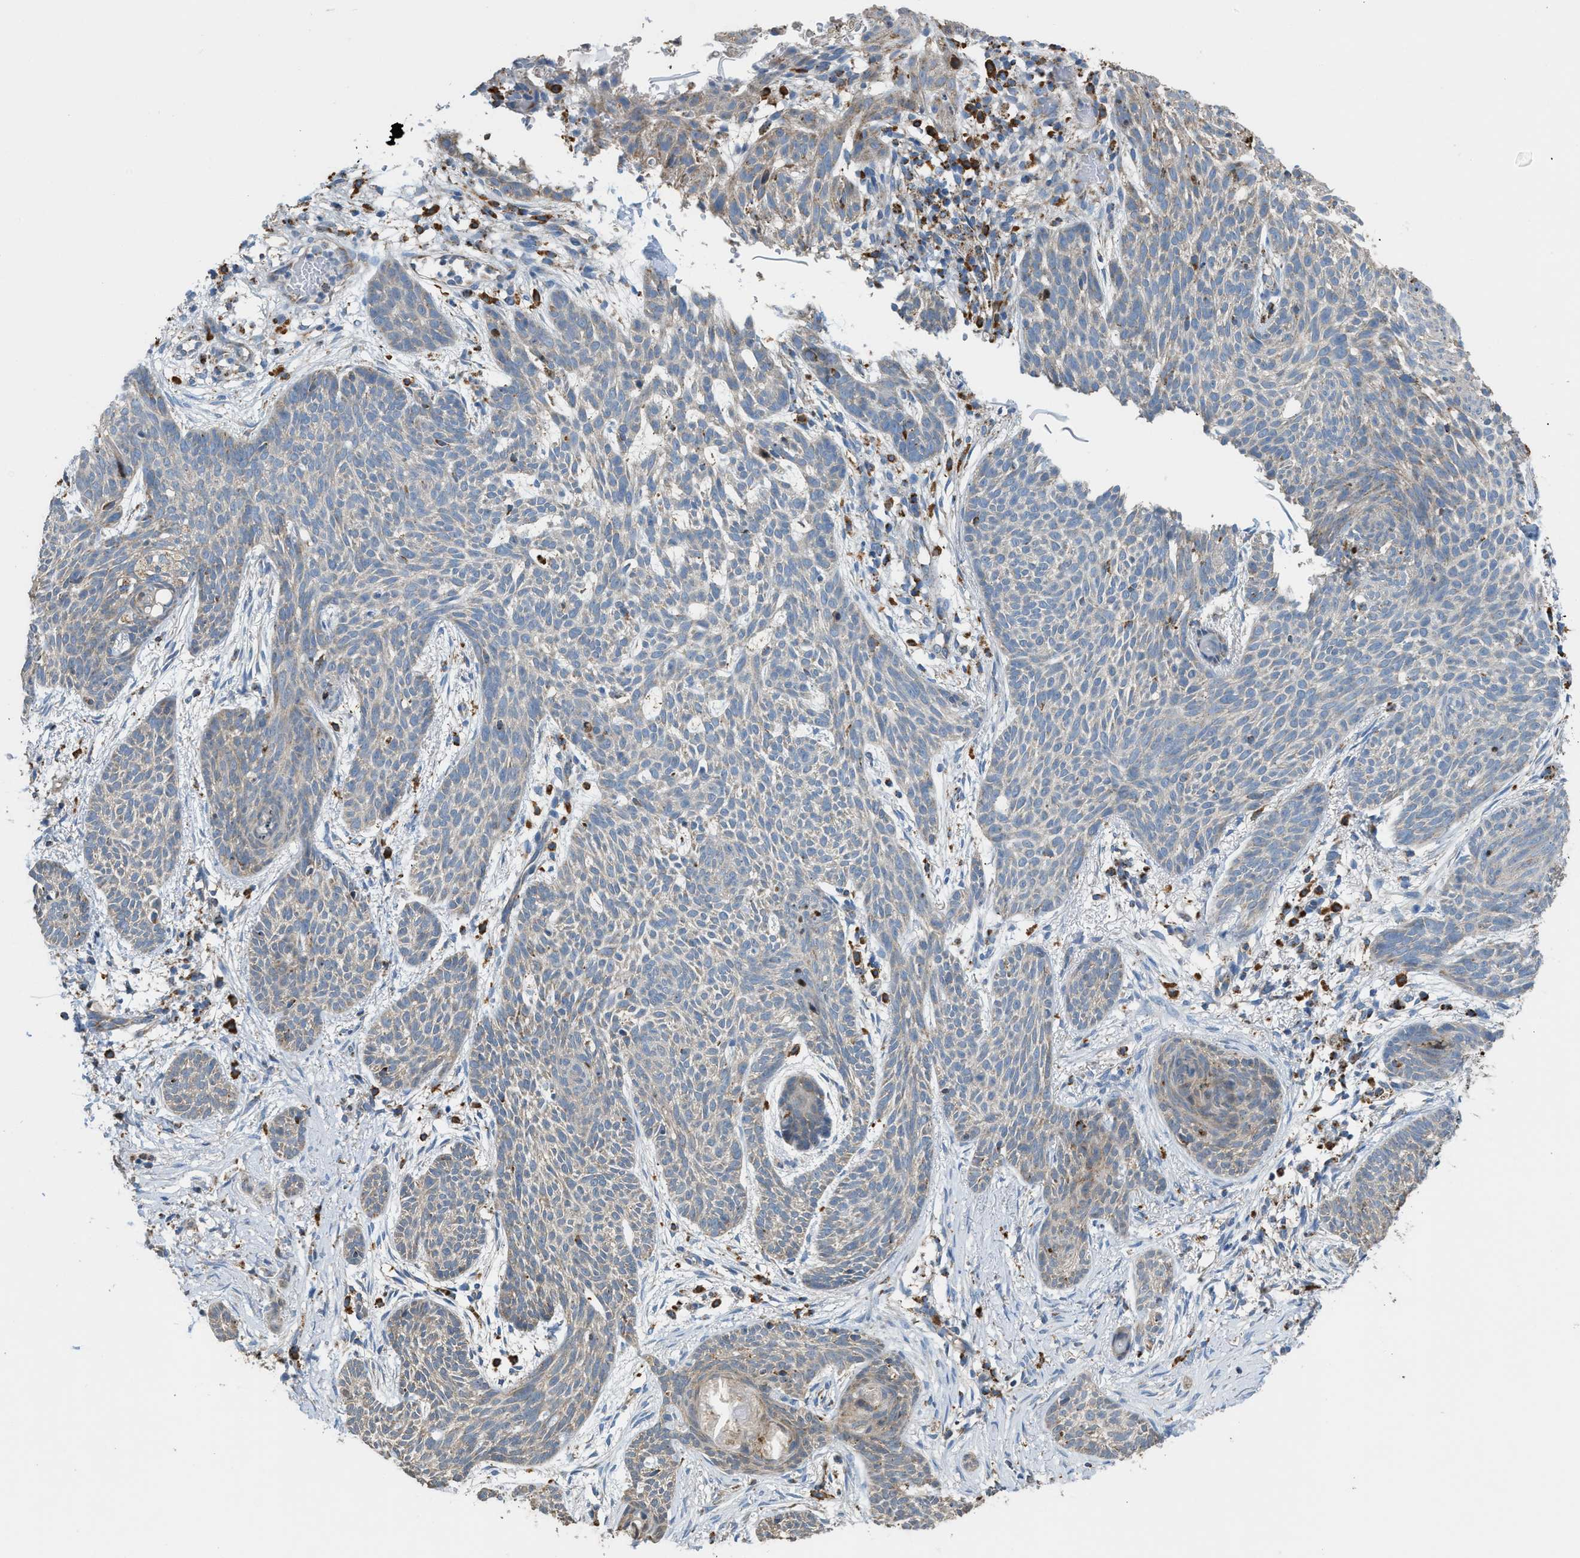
{"staining": {"intensity": "weak", "quantity": "<25%", "location": "cytoplasmic/membranous"}, "tissue": "skin cancer", "cell_type": "Tumor cells", "image_type": "cancer", "snomed": [{"axis": "morphology", "description": "Basal cell carcinoma"}, {"axis": "topography", "description": "Skin"}], "caption": "A high-resolution image shows immunohistochemistry staining of basal cell carcinoma (skin), which exhibits no significant positivity in tumor cells.", "gene": "ETFB", "patient": {"sex": "female", "age": 59}}